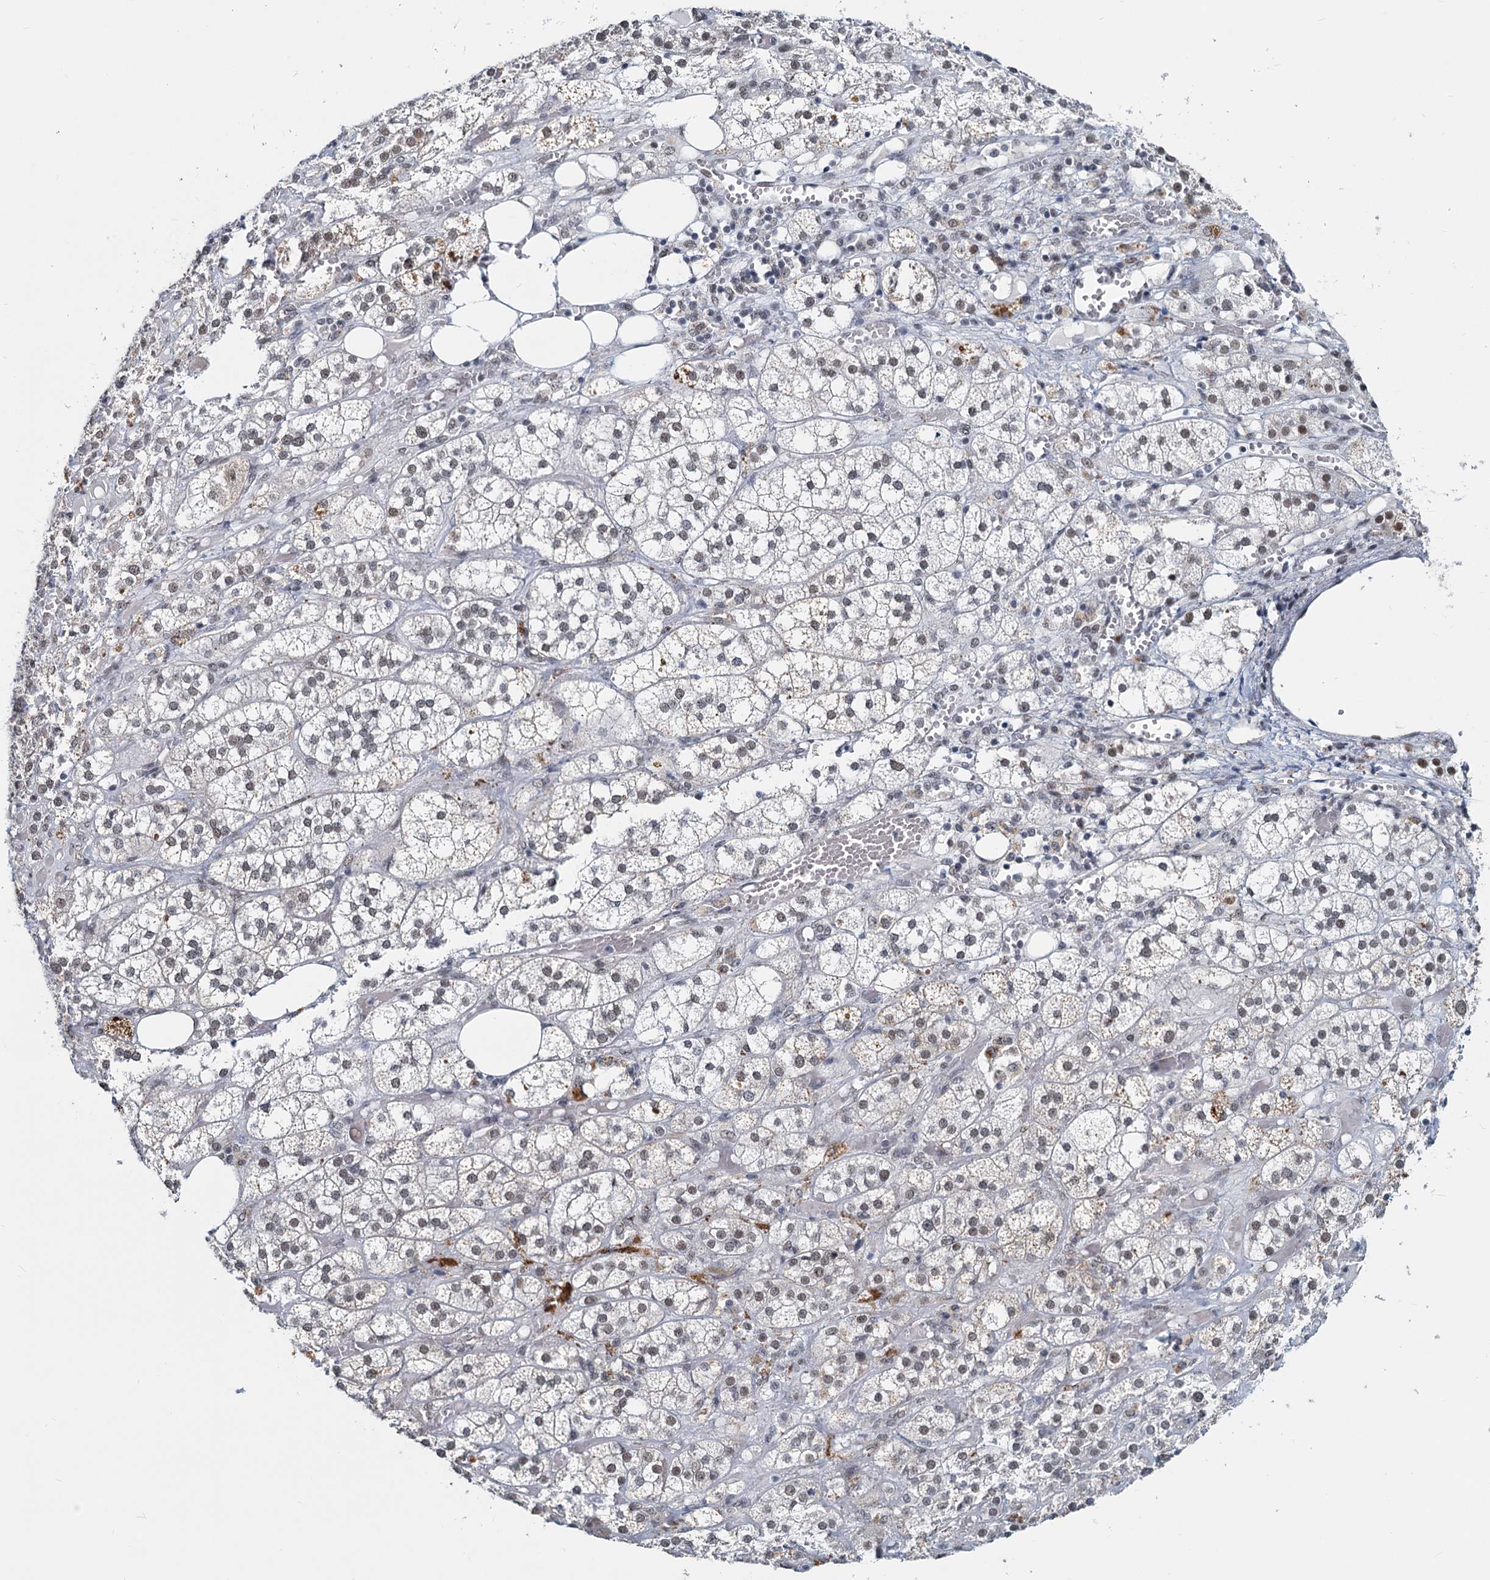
{"staining": {"intensity": "moderate", "quantity": "<25%", "location": "cytoplasmic/membranous,nuclear"}, "tissue": "adrenal gland", "cell_type": "Glandular cells", "image_type": "normal", "snomed": [{"axis": "morphology", "description": "Normal tissue, NOS"}, {"axis": "topography", "description": "Adrenal gland"}], "caption": "Adrenal gland stained with IHC demonstrates moderate cytoplasmic/membranous,nuclear expression in about <25% of glandular cells.", "gene": "METTL14", "patient": {"sex": "female", "age": 61}}